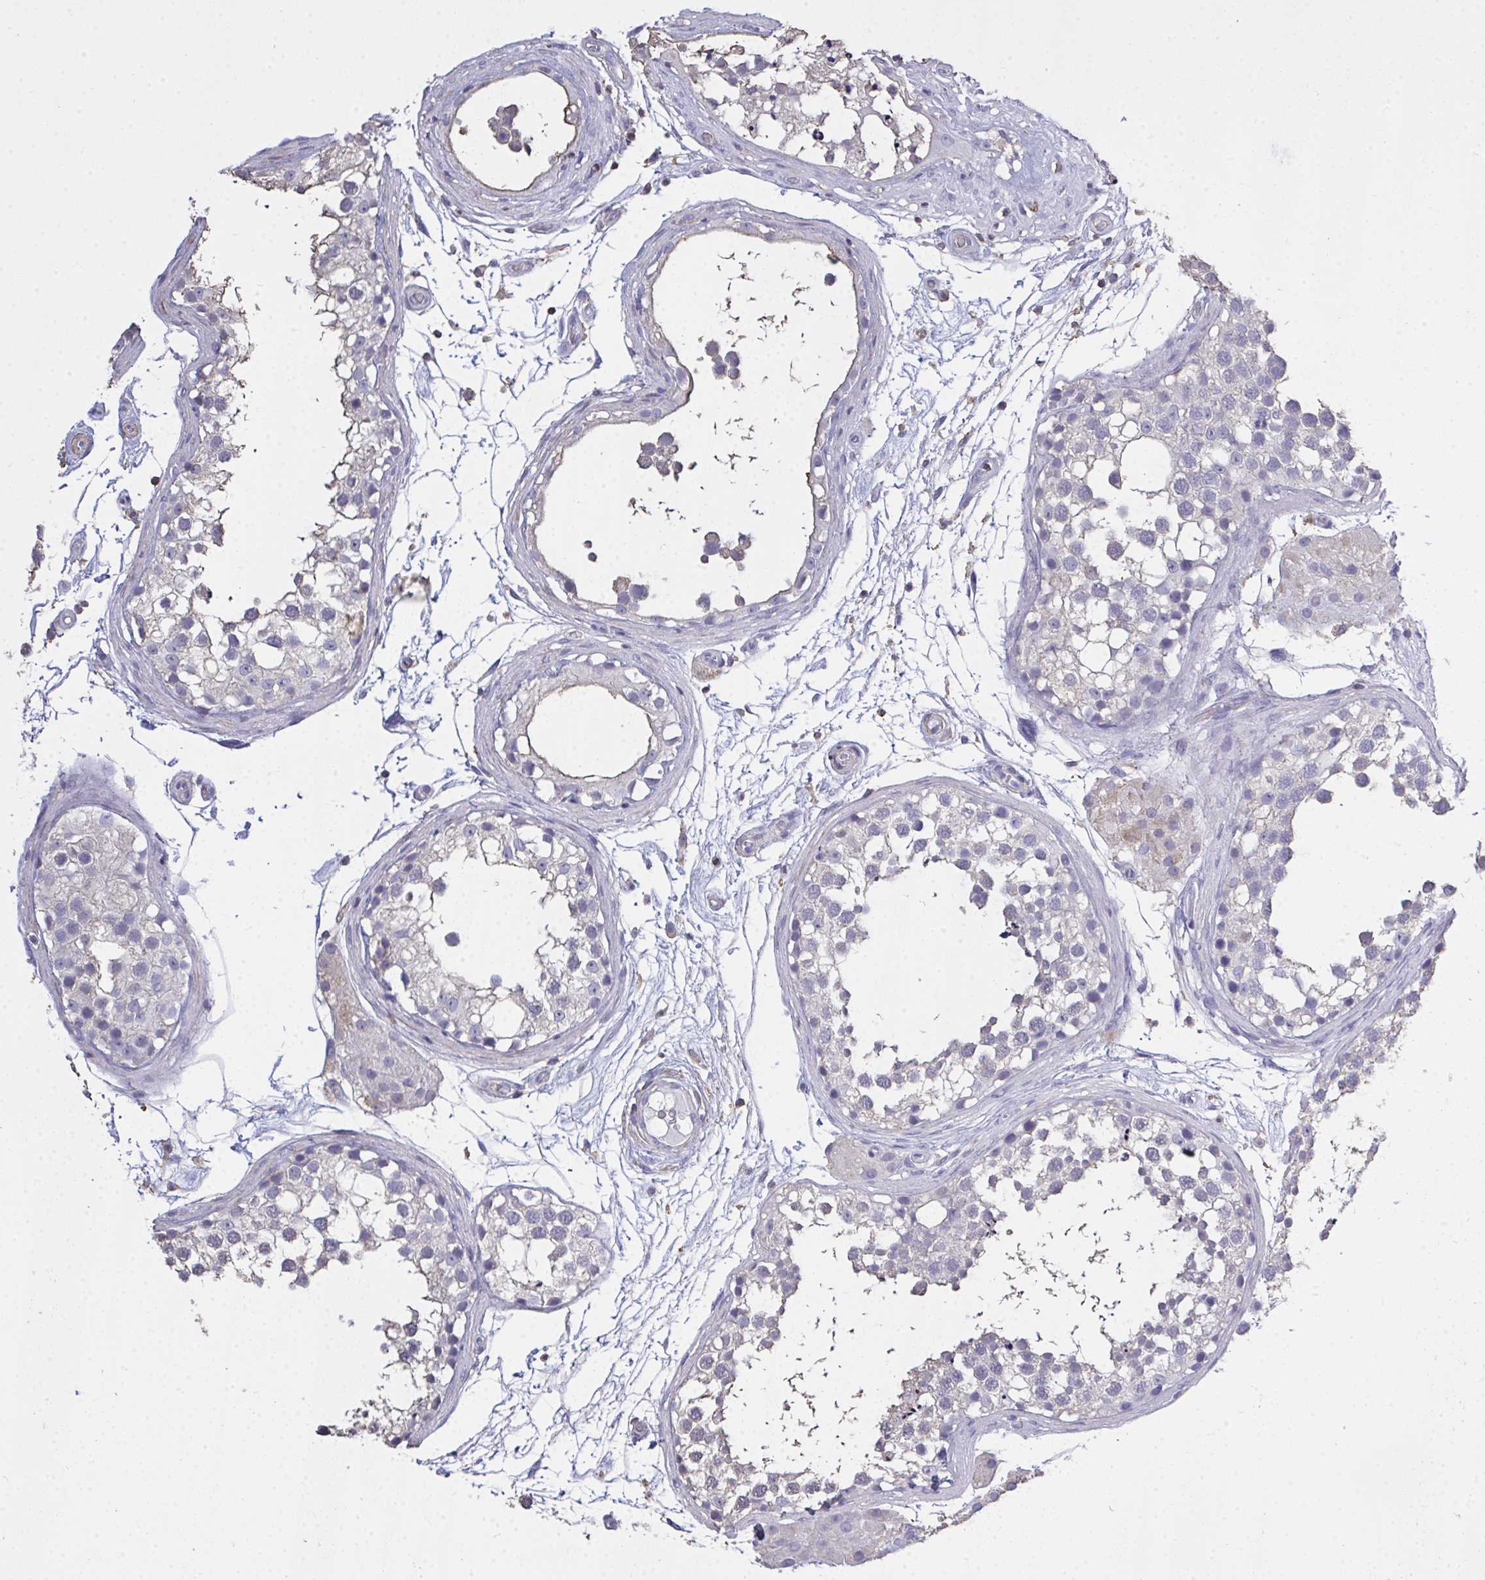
{"staining": {"intensity": "negative", "quantity": "none", "location": "none"}, "tissue": "testis", "cell_type": "Cells in seminiferous ducts", "image_type": "normal", "snomed": [{"axis": "morphology", "description": "Normal tissue, NOS"}, {"axis": "morphology", "description": "Seminoma, NOS"}, {"axis": "topography", "description": "Testis"}], "caption": "This is a photomicrograph of immunohistochemistry staining of normal testis, which shows no positivity in cells in seminiferous ducts. The staining was performed using DAB (3,3'-diaminobenzidine) to visualize the protein expression in brown, while the nuclei were stained in blue with hematoxylin (Magnification: 20x).", "gene": "IL23R", "patient": {"sex": "male", "age": 65}}